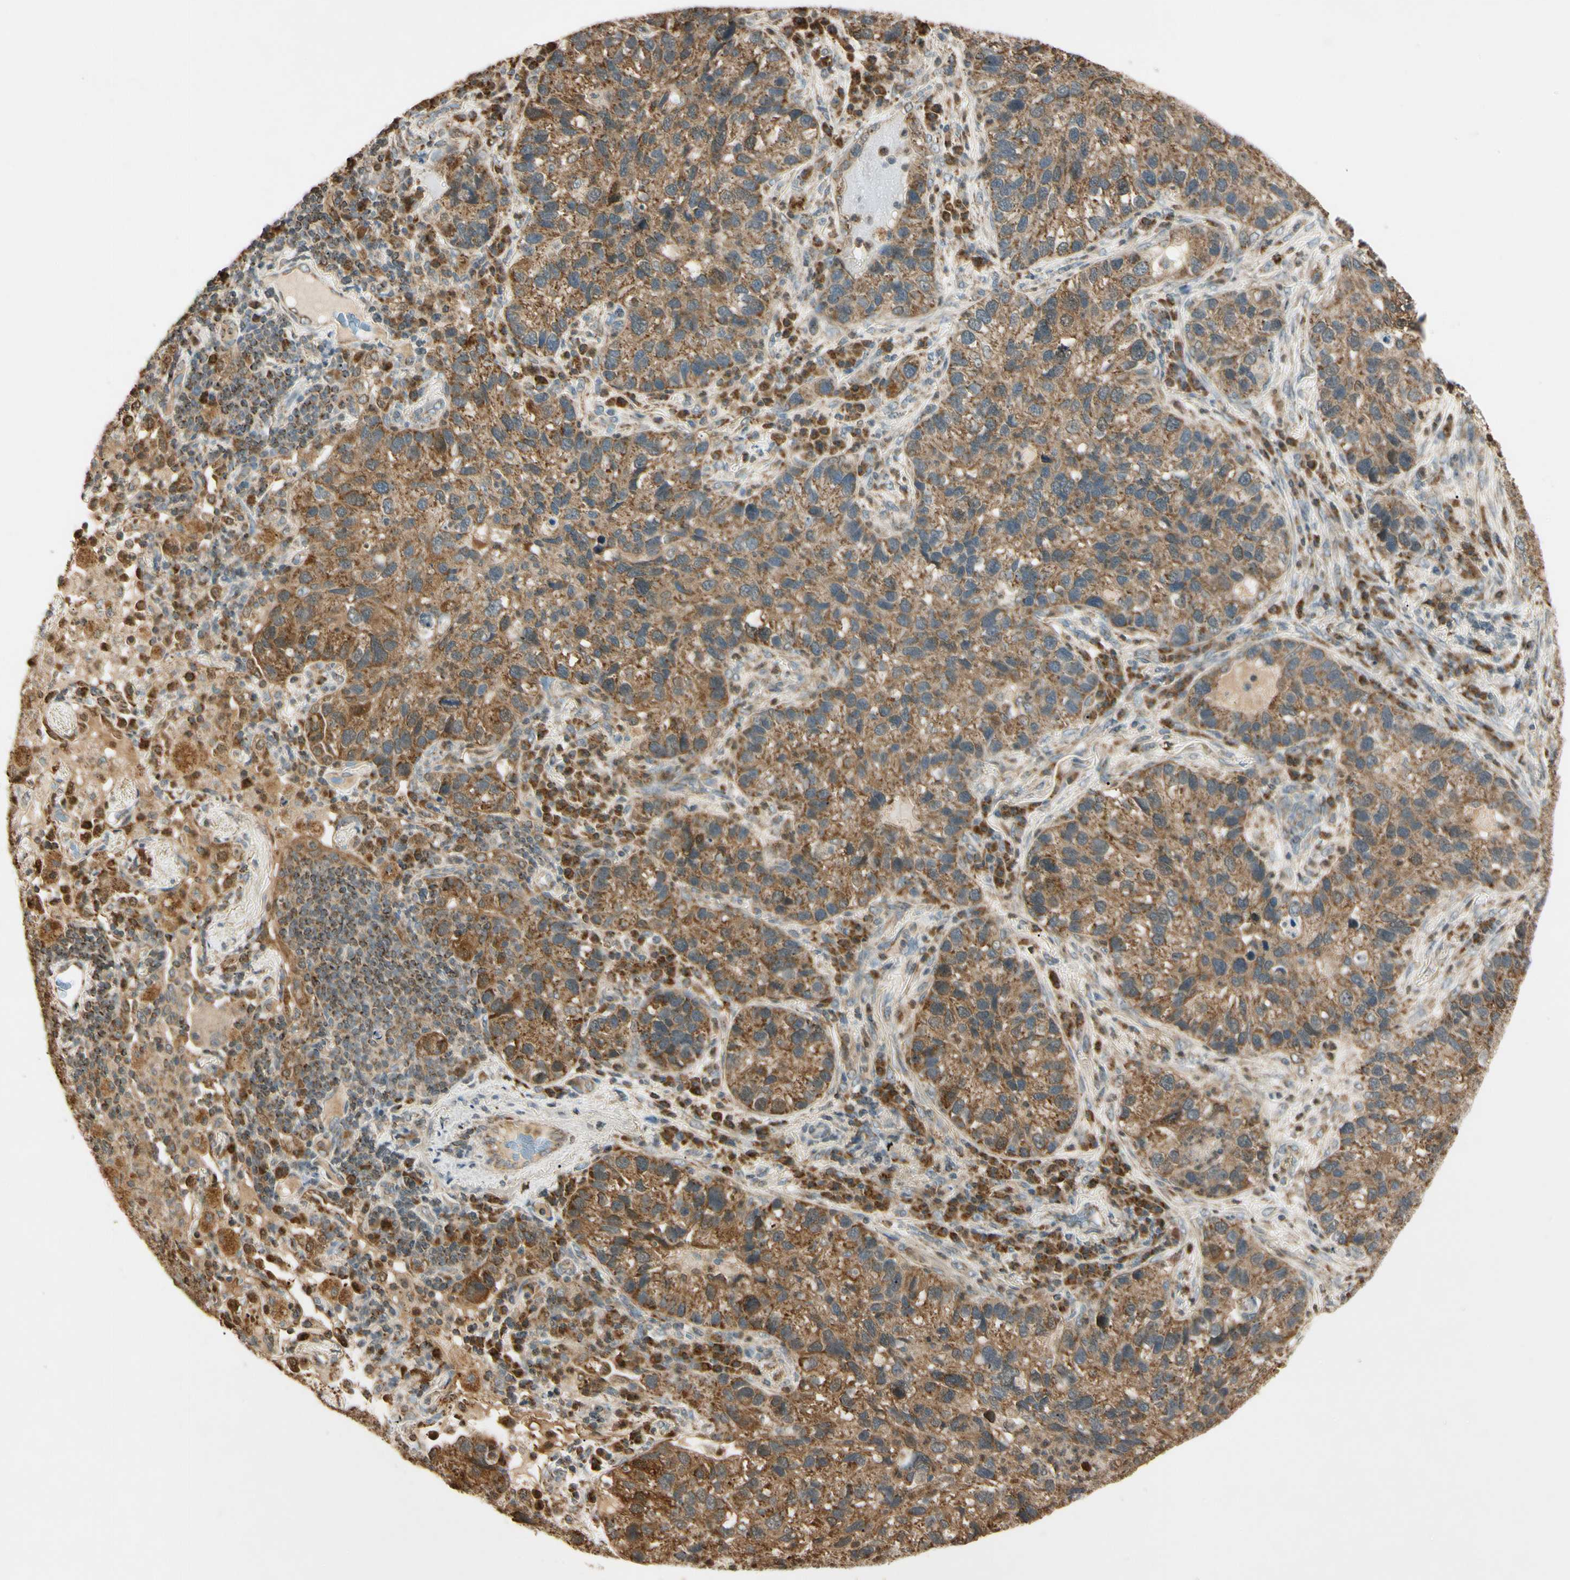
{"staining": {"intensity": "moderate", "quantity": "25%-75%", "location": "cytoplasmic/membranous"}, "tissue": "lung cancer", "cell_type": "Tumor cells", "image_type": "cancer", "snomed": [{"axis": "morphology", "description": "Normal tissue, NOS"}, {"axis": "morphology", "description": "Adenocarcinoma, NOS"}, {"axis": "topography", "description": "Bronchus"}, {"axis": "topography", "description": "Lung"}], "caption": "A histopathology image of human lung adenocarcinoma stained for a protein reveals moderate cytoplasmic/membranous brown staining in tumor cells.", "gene": "PRDX5", "patient": {"sex": "male", "age": 54}}